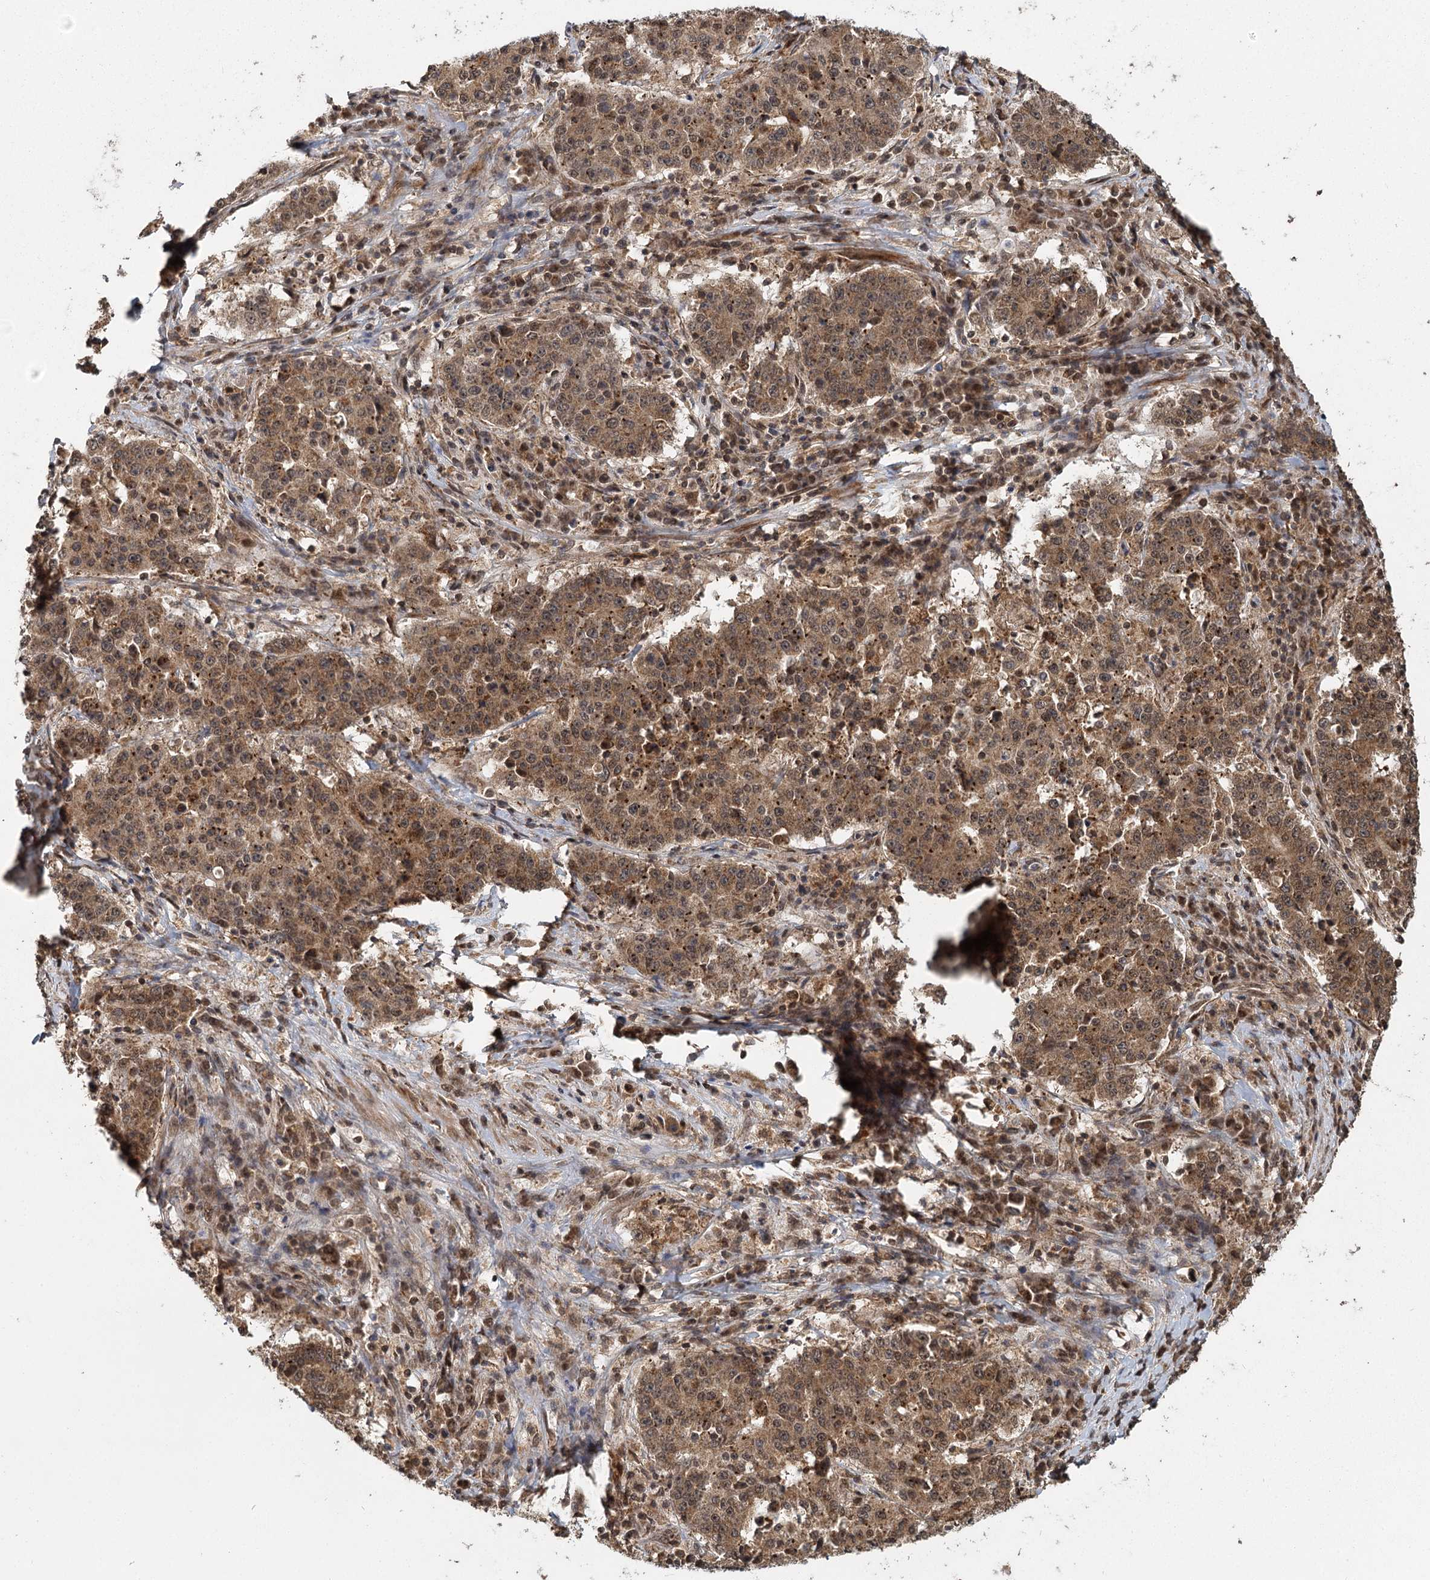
{"staining": {"intensity": "moderate", "quantity": ">75%", "location": "cytoplasmic/membranous"}, "tissue": "stomach cancer", "cell_type": "Tumor cells", "image_type": "cancer", "snomed": [{"axis": "morphology", "description": "Adenocarcinoma, NOS"}, {"axis": "topography", "description": "Stomach"}], "caption": "A brown stain highlights moderate cytoplasmic/membranous staining of a protein in stomach cancer tumor cells. Immunohistochemistry (ihc) stains the protein of interest in brown and the nuclei are stained blue.", "gene": "MICU1", "patient": {"sex": "male", "age": 59}}